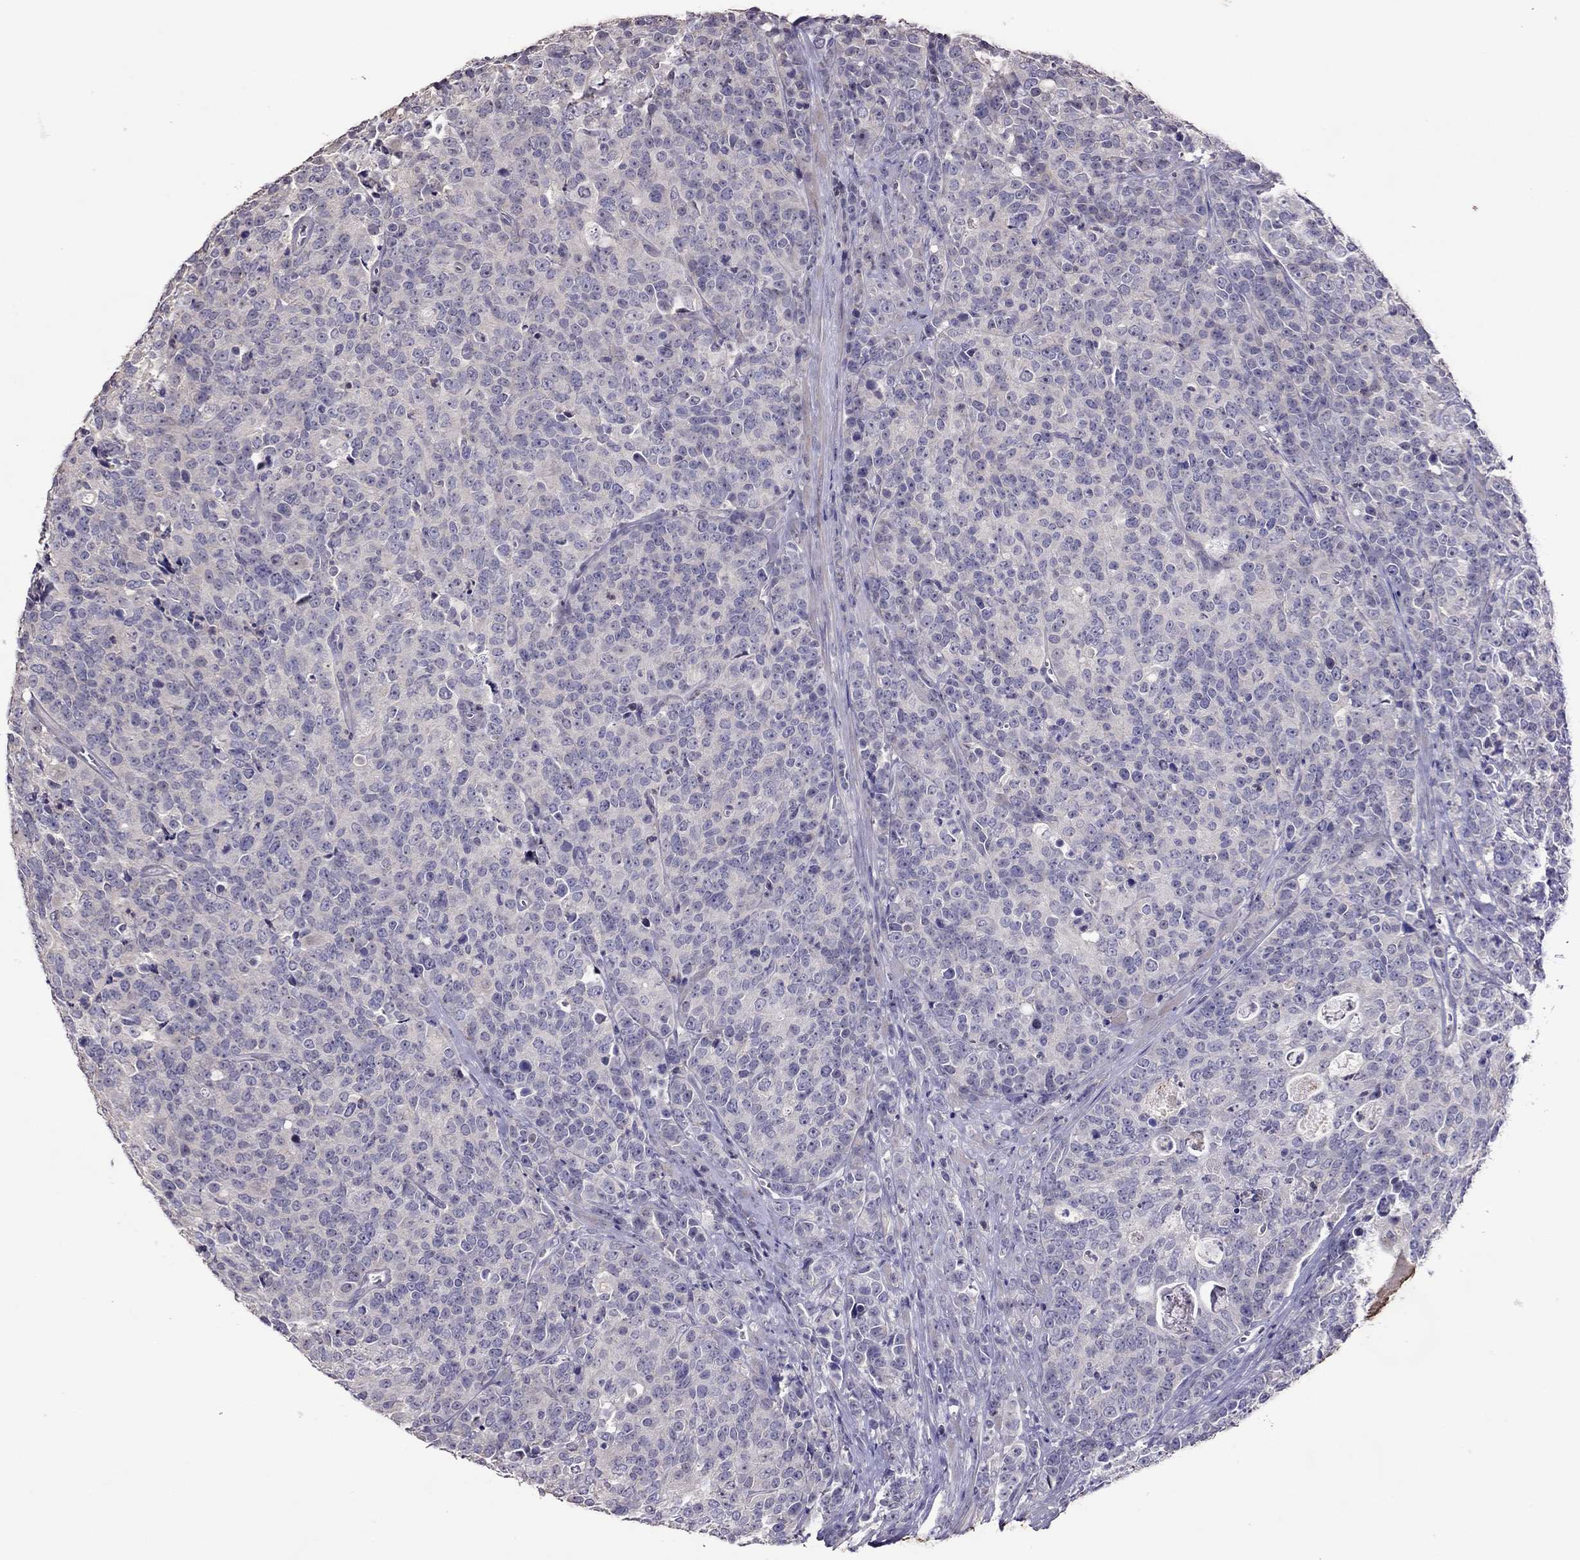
{"staining": {"intensity": "negative", "quantity": "none", "location": "none"}, "tissue": "prostate cancer", "cell_type": "Tumor cells", "image_type": "cancer", "snomed": [{"axis": "morphology", "description": "Adenocarcinoma, NOS"}, {"axis": "topography", "description": "Prostate"}], "caption": "A high-resolution photomicrograph shows immunohistochemistry (IHC) staining of prostate adenocarcinoma, which displays no significant staining in tumor cells. (DAB immunohistochemistry (IHC) with hematoxylin counter stain).", "gene": "LRRC46", "patient": {"sex": "male", "age": 67}}